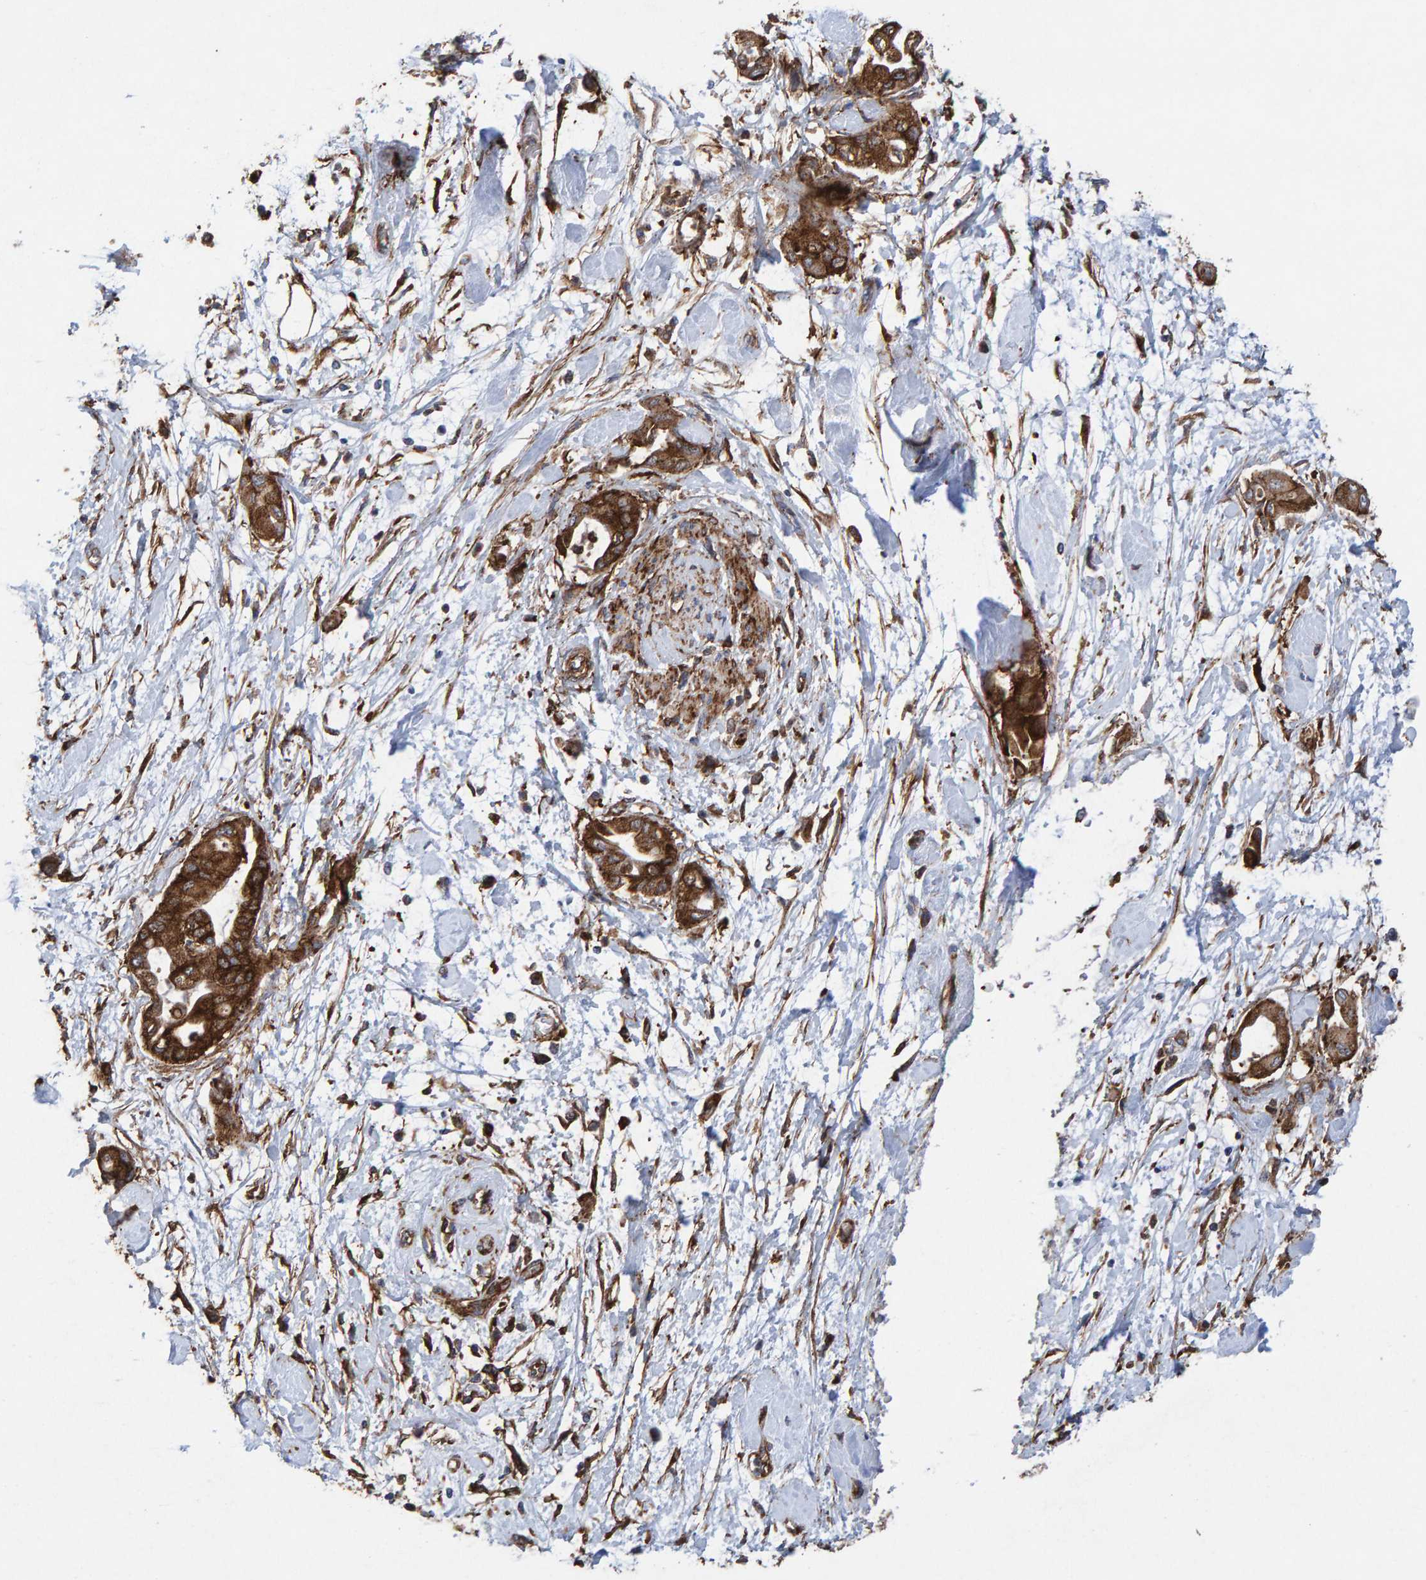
{"staining": {"intensity": "strong", "quantity": ">75%", "location": "cytoplasmic/membranous"}, "tissue": "pancreatic cancer", "cell_type": "Tumor cells", "image_type": "cancer", "snomed": [{"axis": "morphology", "description": "Adenocarcinoma, NOS"}, {"axis": "morphology", "description": "Adenocarcinoma, metastatic, NOS"}, {"axis": "topography", "description": "Lymph node"}, {"axis": "topography", "description": "Pancreas"}, {"axis": "topography", "description": "Duodenum"}], "caption": "Immunohistochemistry (DAB (3,3'-diaminobenzidine)) staining of pancreatic cancer shows strong cytoplasmic/membranous protein staining in approximately >75% of tumor cells. The staining is performed using DAB (3,3'-diaminobenzidine) brown chromogen to label protein expression. The nuclei are counter-stained blue using hematoxylin.", "gene": "MVP", "patient": {"sex": "female", "age": 64}}